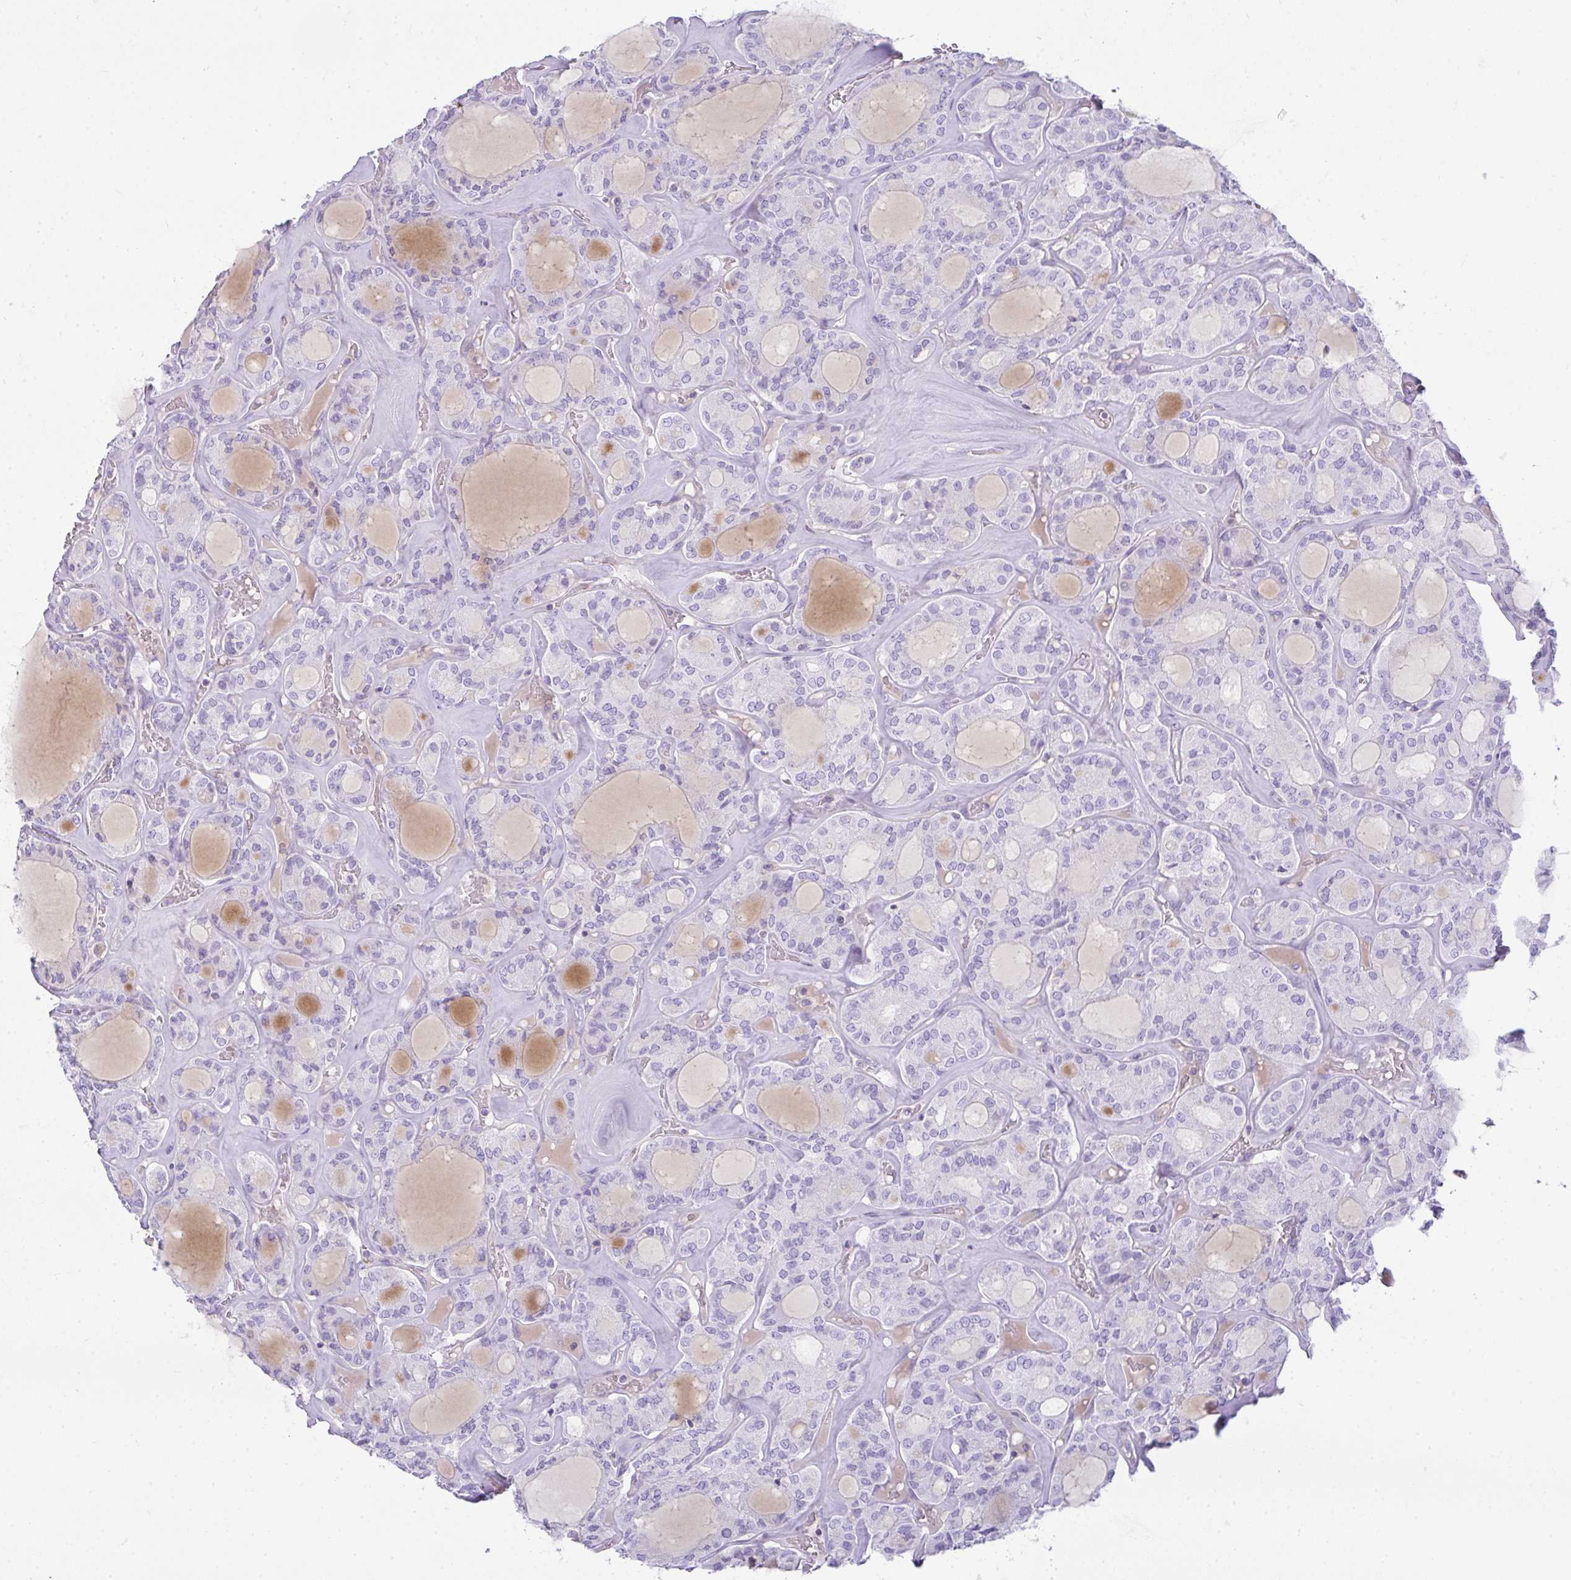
{"staining": {"intensity": "negative", "quantity": "none", "location": "none"}, "tissue": "thyroid cancer", "cell_type": "Tumor cells", "image_type": "cancer", "snomed": [{"axis": "morphology", "description": "Papillary adenocarcinoma, NOS"}, {"axis": "topography", "description": "Thyroid gland"}], "caption": "DAB immunohistochemical staining of thyroid cancer (papillary adenocarcinoma) displays no significant expression in tumor cells.", "gene": "CDRT15", "patient": {"sex": "male", "age": 87}}